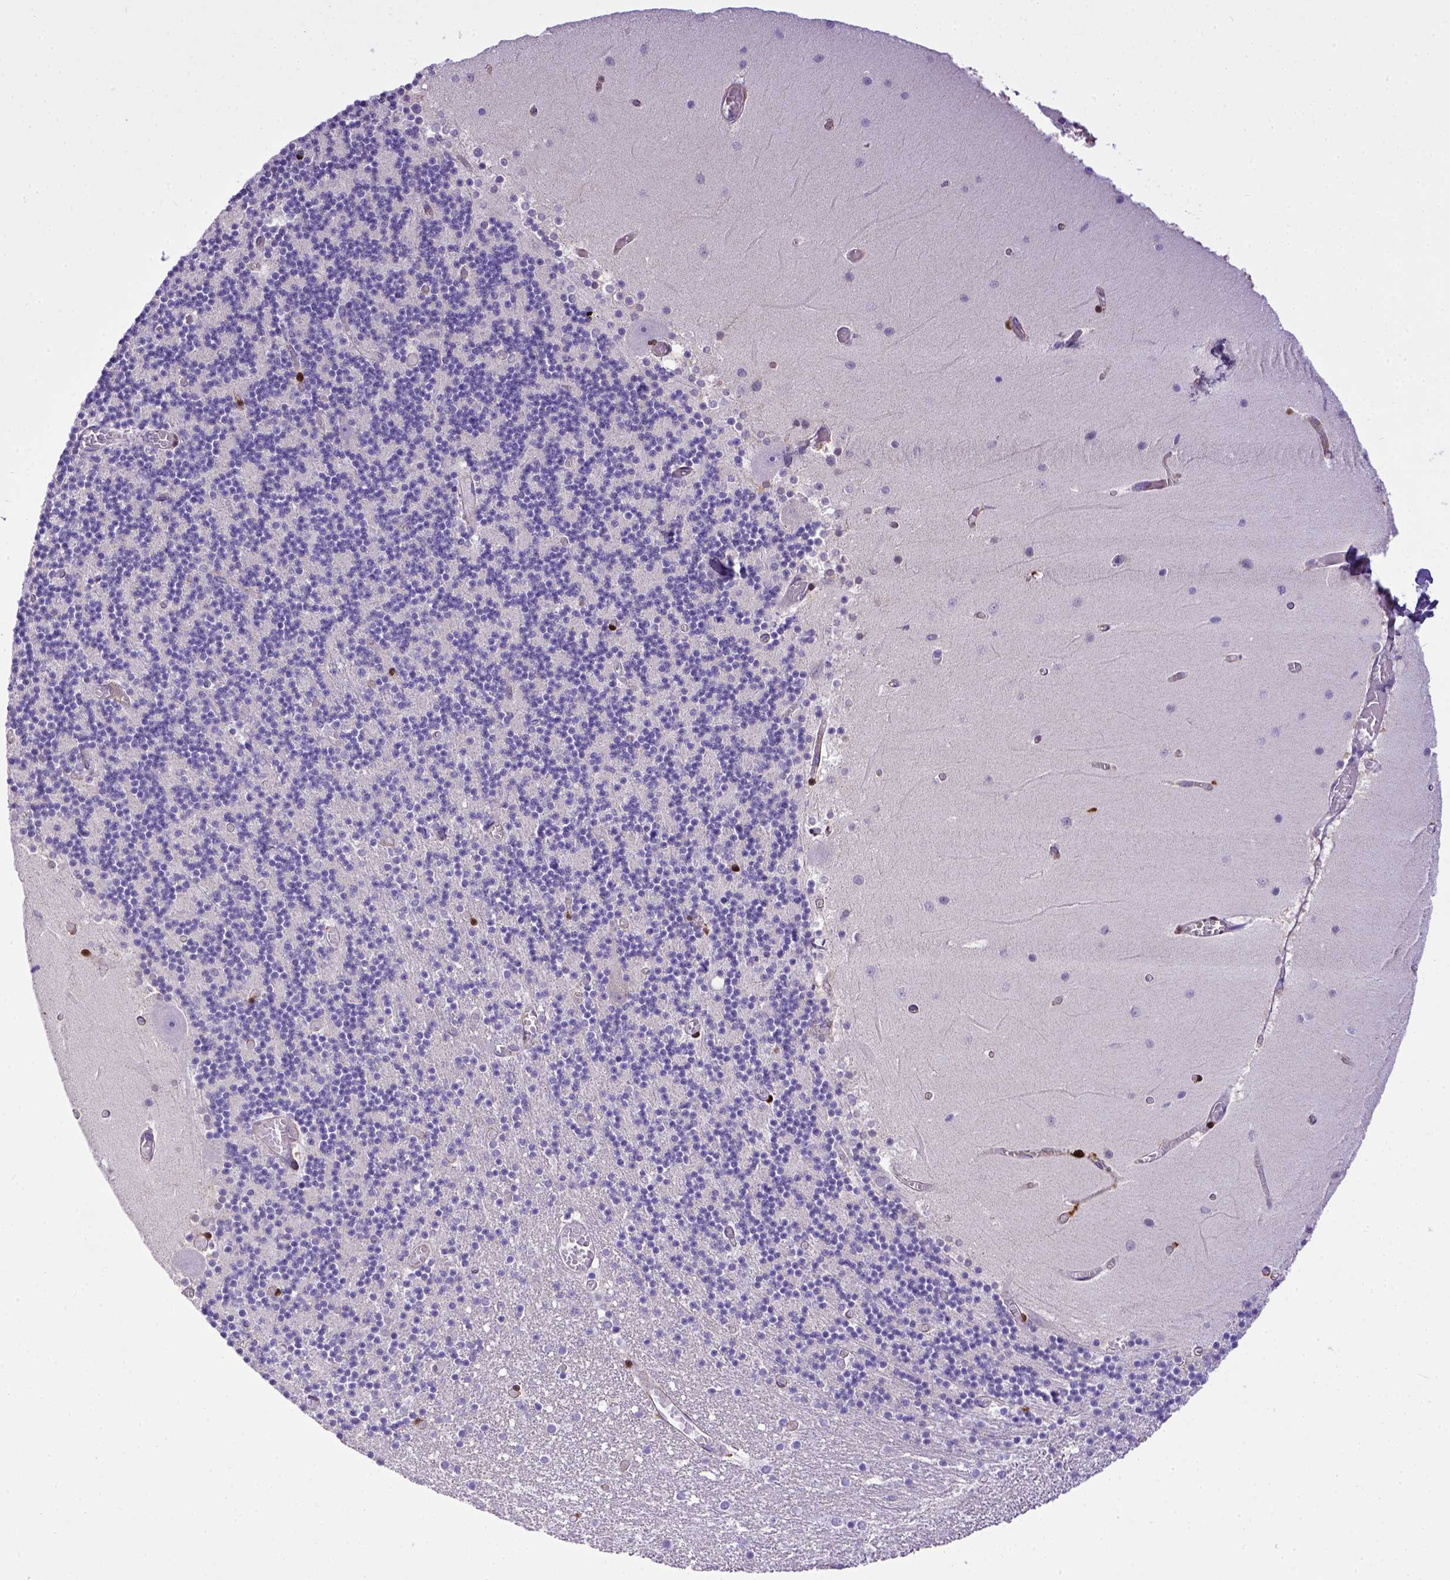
{"staining": {"intensity": "negative", "quantity": "none", "location": "none"}, "tissue": "cerebellum", "cell_type": "Cells in granular layer", "image_type": "normal", "snomed": [{"axis": "morphology", "description": "Normal tissue, NOS"}, {"axis": "topography", "description": "Cerebellum"}], "caption": "Cerebellum stained for a protein using IHC reveals no expression cells in granular layer.", "gene": "BTN1A1", "patient": {"sex": "female", "age": 28}}